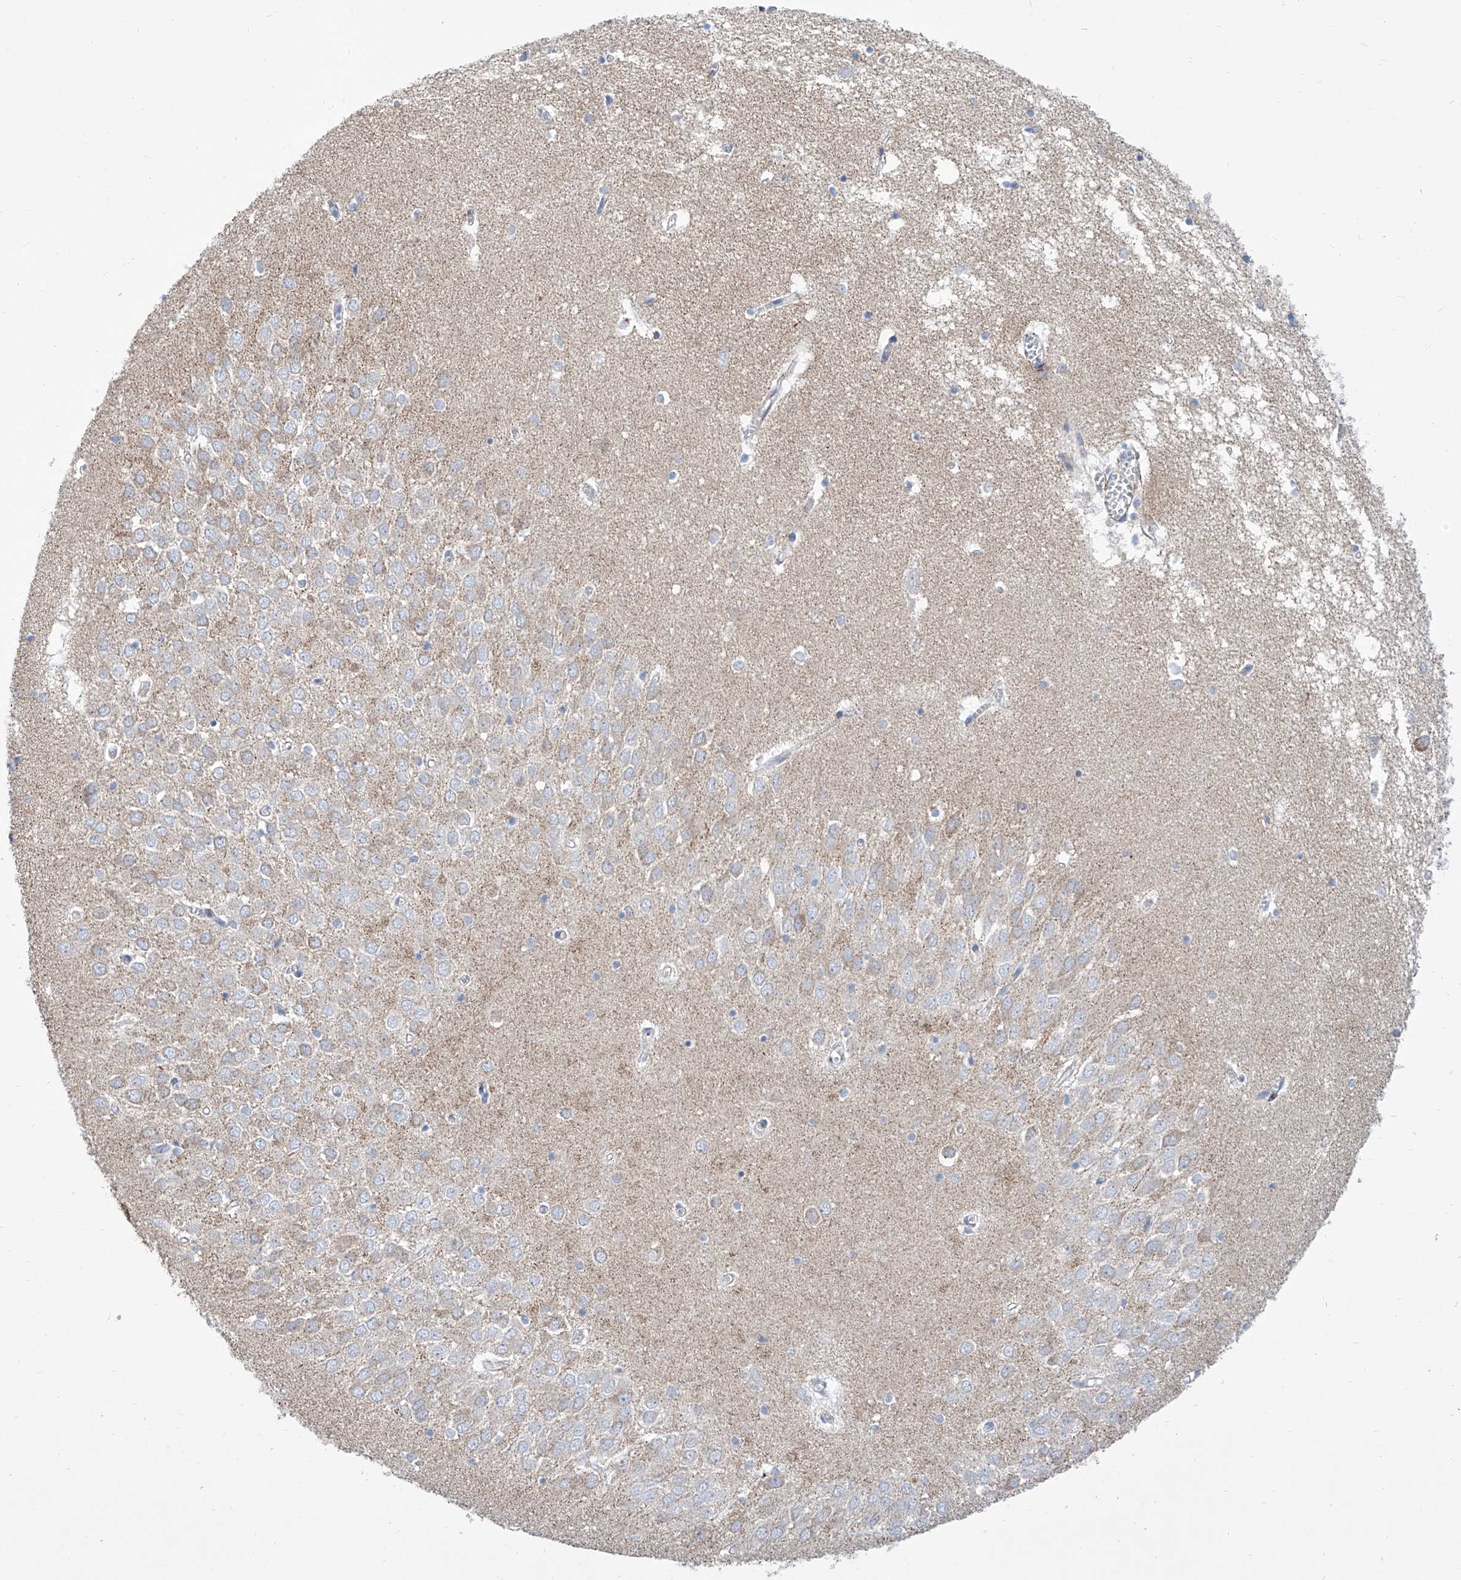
{"staining": {"intensity": "negative", "quantity": "none", "location": "none"}, "tissue": "hippocampus", "cell_type": "Glial cells", "image_type": "normal", "snomed": [{"axis": "morphology", "description": "Normal tissue, NOS"}, {"axis": "topography", "description": "Hippocampus"}], "caption": "A photomicrograph of human hippocampus is negative for staining in glial cells. The staining is performed using DAB (3,3'-diaminobenzidine) brown chromogen with nuclei counter-stained in using hematoxylin.", "gene": "SRBD1", "patient": {"sex": "male", "age": 70}}